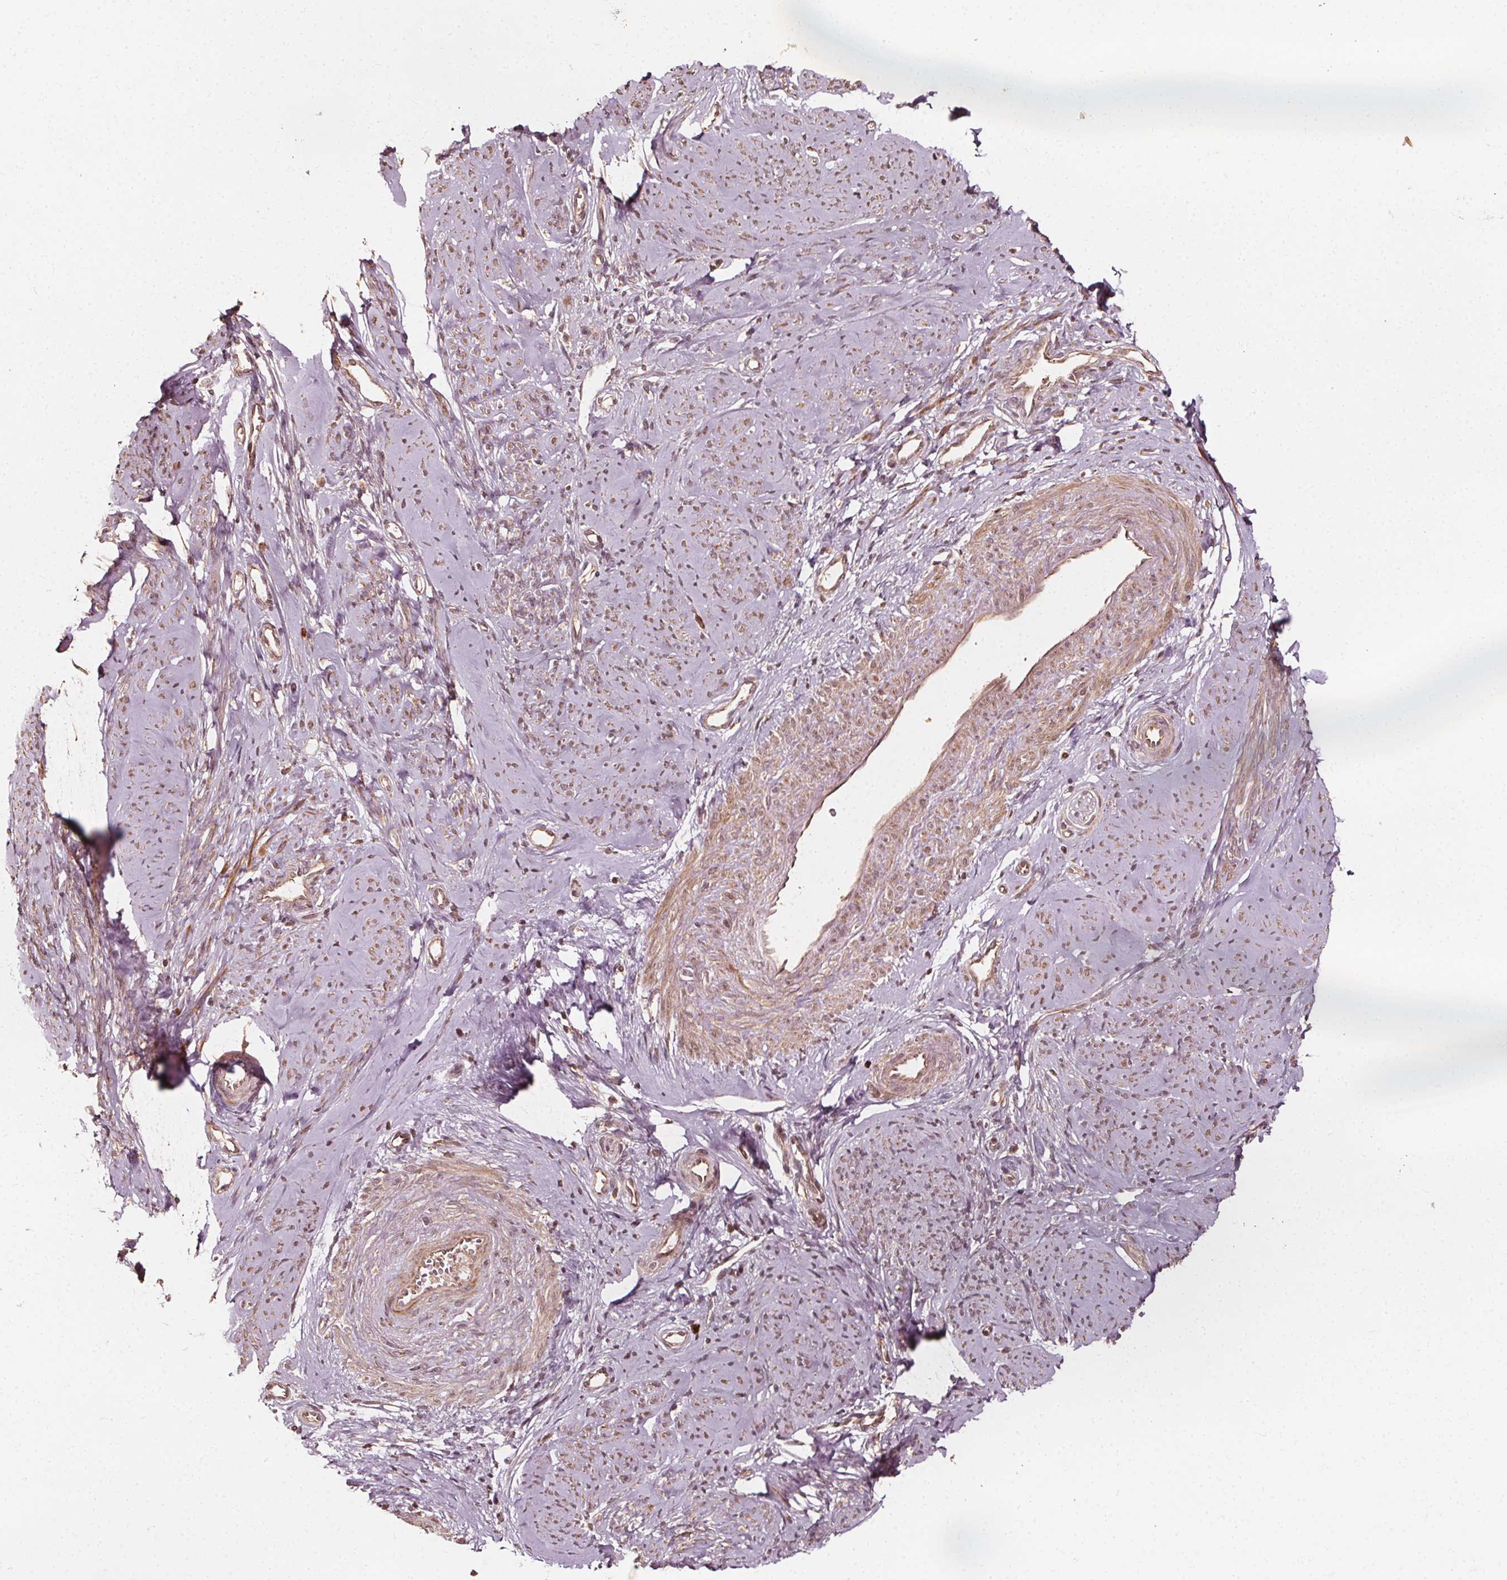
{"staining": {"intensity": "moderate", "quantity": "25%-75%", "location": "cytoplasmic/membranous"}, "tissue": "smooth muscle", "cell_type": "Smooth muscle cells", "image_type": "normal", "snomed": [{"axis": "morphology", "description": "Normal tissue, NOS"}, {"axis": "topography", "description": "Smooth muscle"}], "caption": "IHC staining of benign smooth muscle, which demonstrates medium levels of moderate cytoplasmic/membranous expression in approximately 25%-75% of smooth muscle cells indicating moderate cytoplasmic/membranous protein staining. The staining was performed using DAB (brown) for protein detection and nuclei were counterstained in hematoxylin (blue).", "gene": "NPC1", "patient": {"sex": "female", "age": 48}}